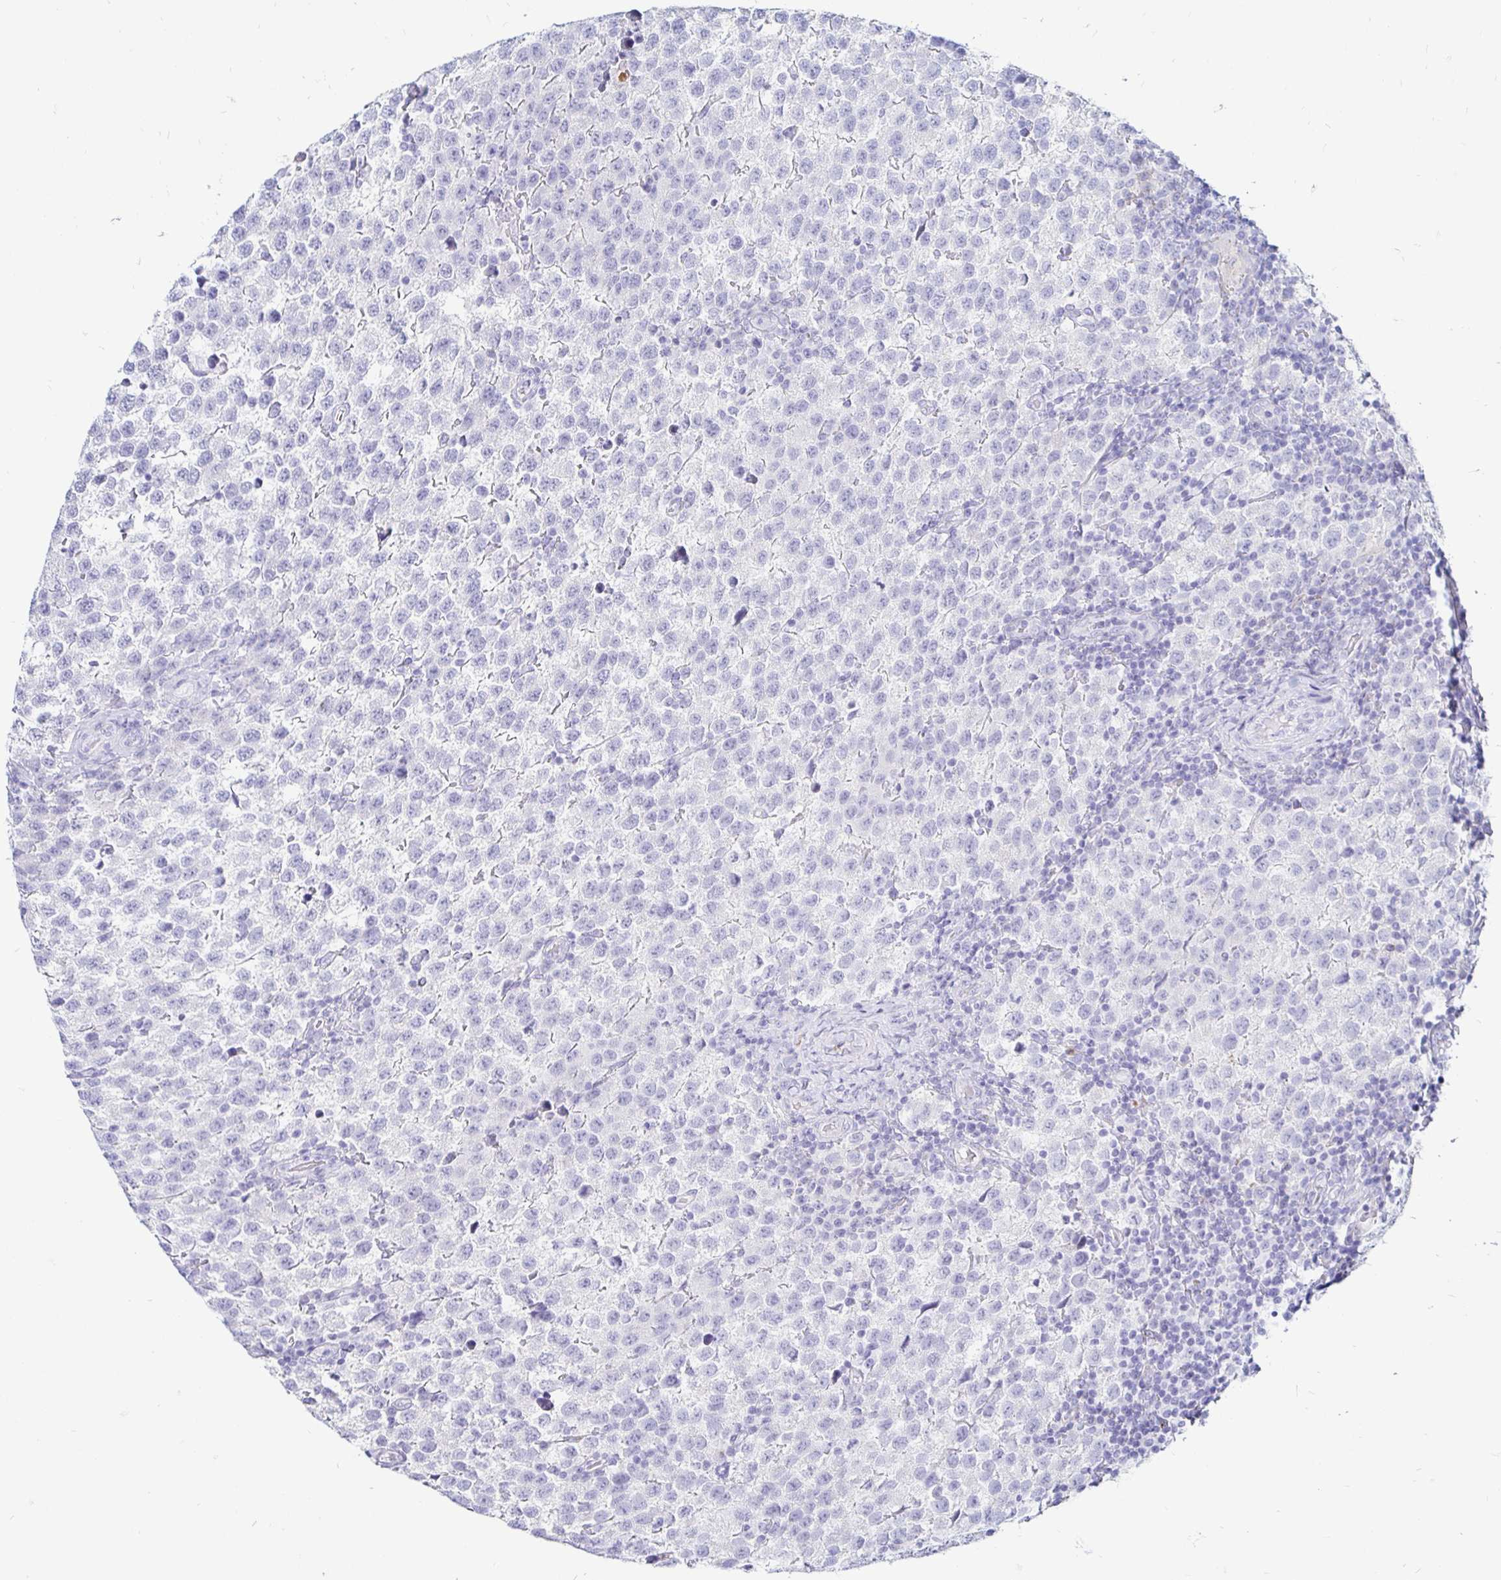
{"staining": {"intensity": "negative", "quantity": "none", "location": "none"}, "tissue": "testis cancer", "cell_type": "Tumor cells", "image_type": "cancer", "snomed": [{"axis": "morphology", "description": "Seminoma, NOS"}, {"axis": "topography", "description": "Testis"}], "caption": "Immunohistochemistry of testis cancer demonstrates no staining in tumor cells.", "gene": "TIMP1", "patient": {"sex": "male", "age": 34}}